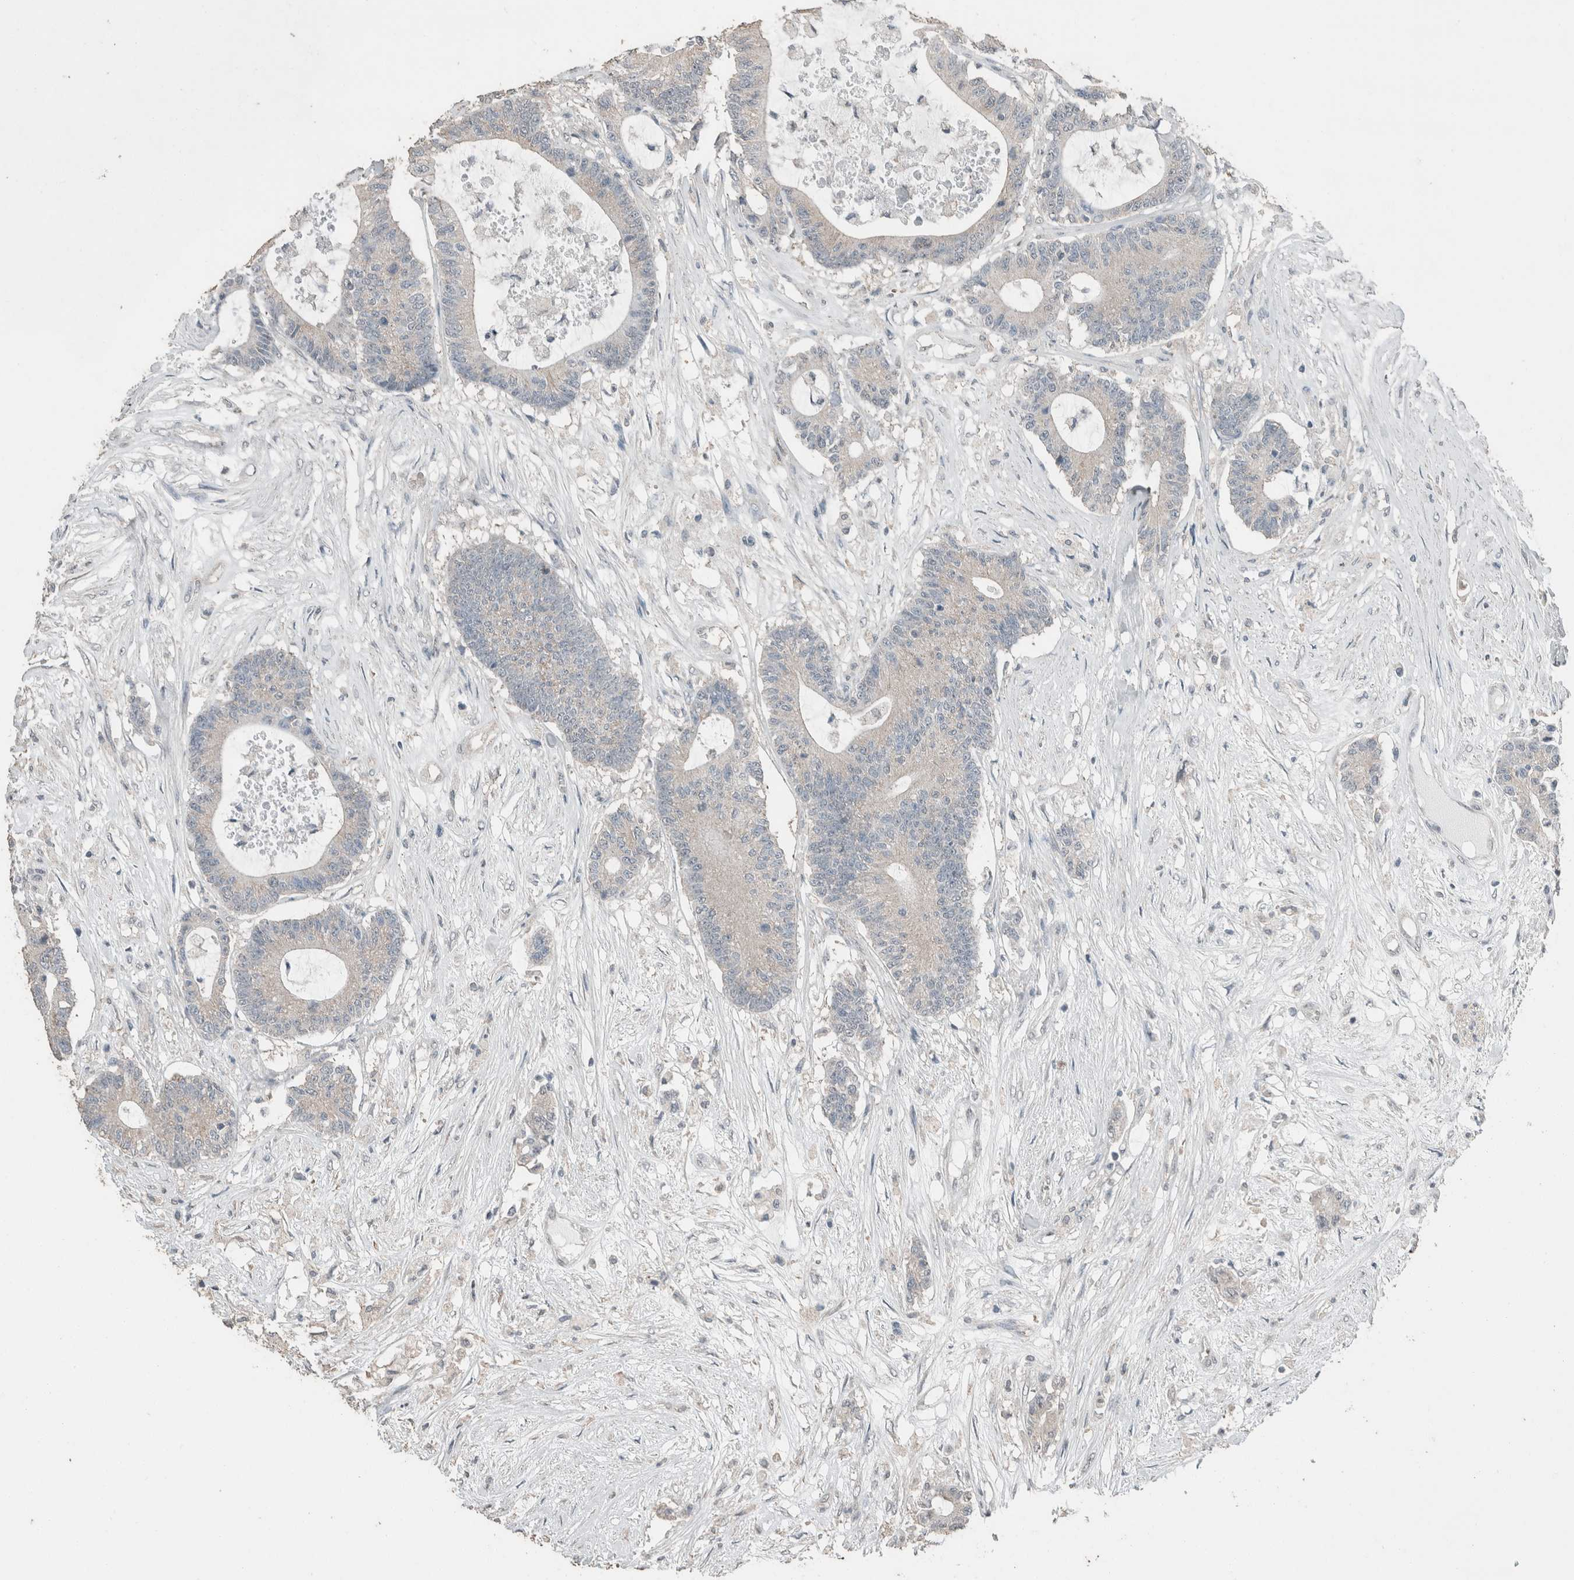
{"staining": {"intensity": "negative", "quantity": "none", "location": "none"}, "tissue": "colorectal cancer", "cell_type": "Tumor cells", "image_type": "cancer", "snomed": [{"axis": "morphology", "description": "Adenocarcinoma, NOS"}, {"axis": "topography", "description": "Colon"}], "caption": "The micrograph exhibits no staining of tumor cells in colorectal cancer. (Brightfield microscopy of DAB IHC at high magnification).", "gene": "ACVR2B", "patient": {"sex": "female", "age": 84}}